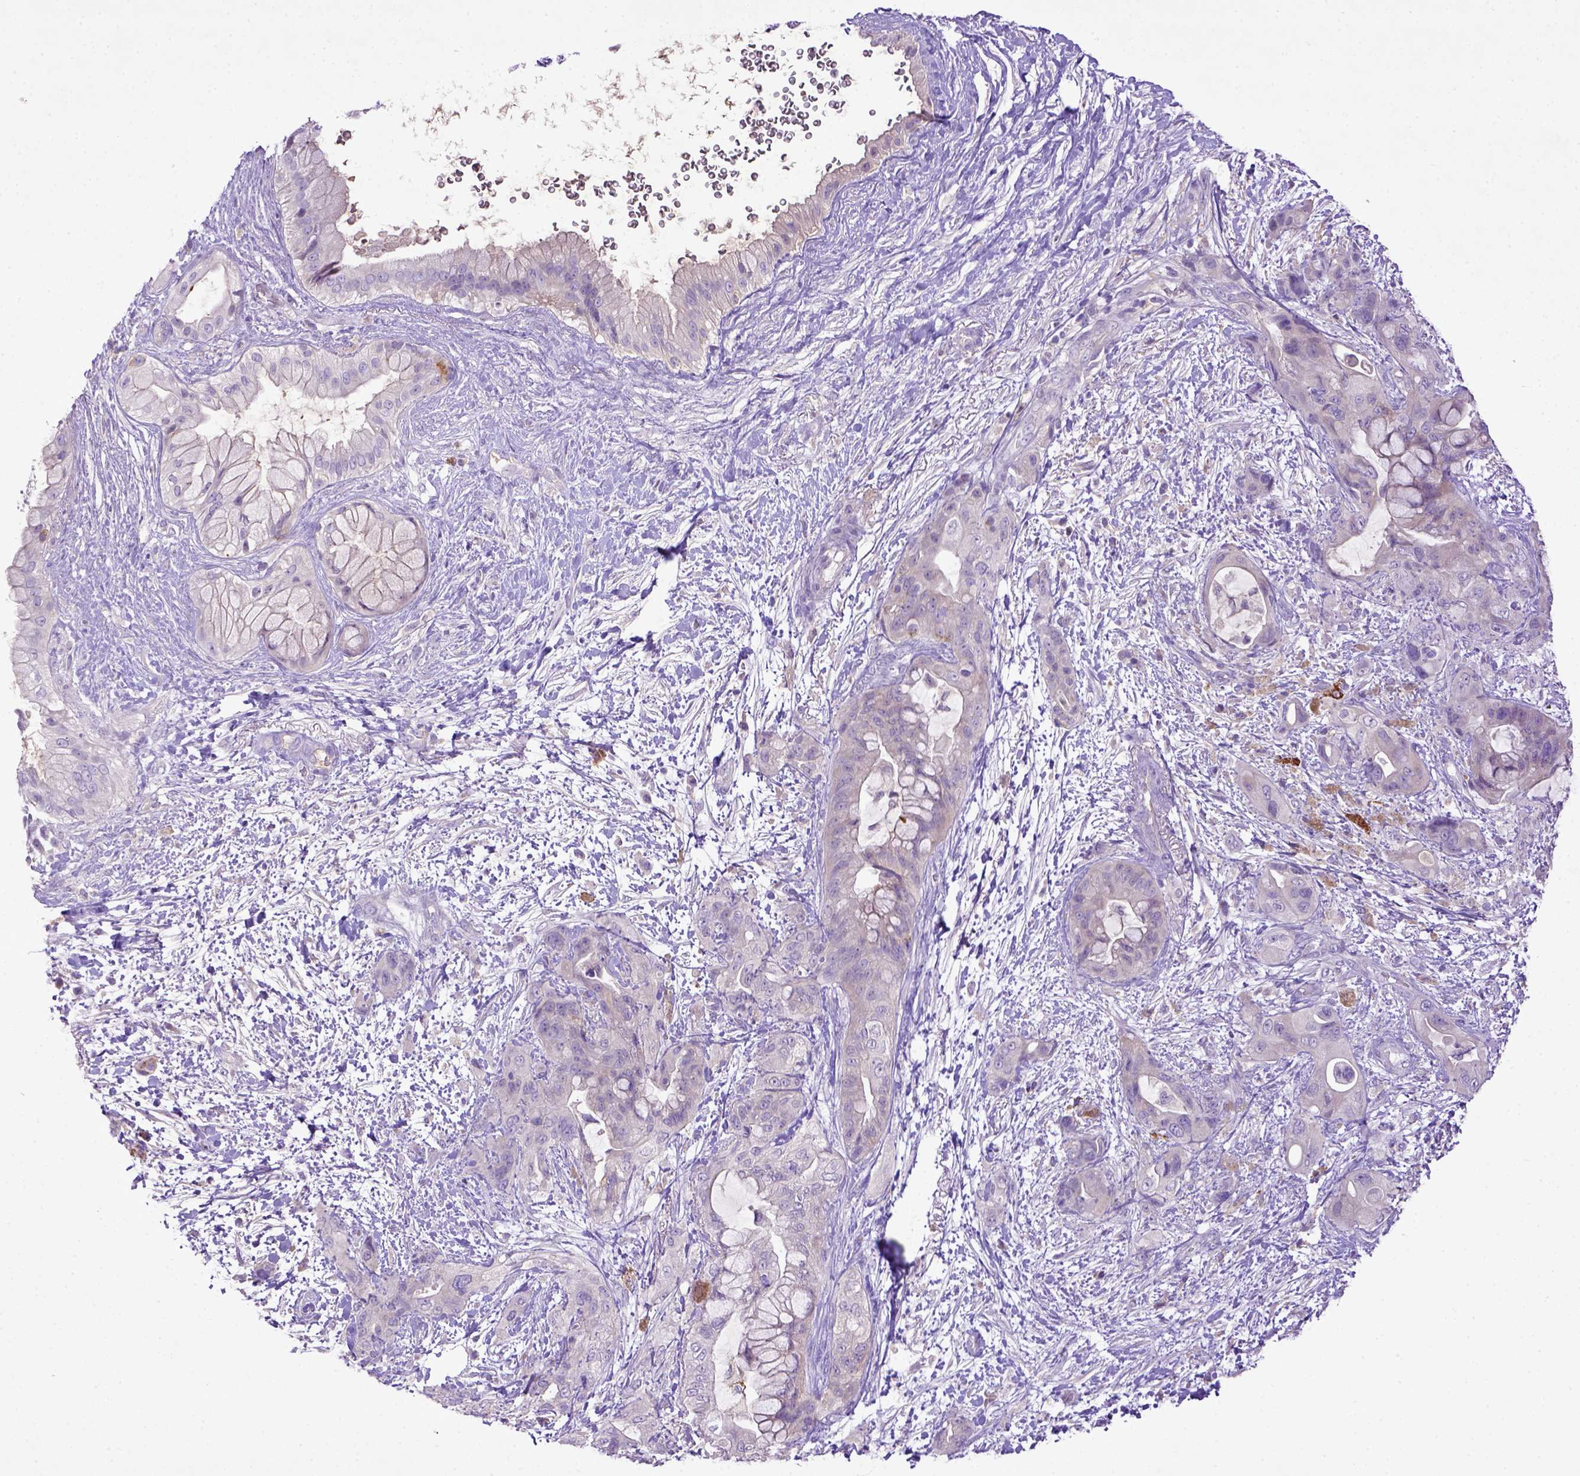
{"staining": {"intensity": "negative", "quantity": "none", "location": "none"}, "tissue": "pancreatic cancer", "cell_type": "Tumor cells", "image_type": "cancer", "snomed": [{"axis": "morphology", "description": "Adenocarcinoma, NOS"}, {"axis": "topography", "description": "Pancreas"}], "caption": "This photomicrograph is of pancreatic adenocarcinoma stained with immunohistochemistry (IHC) to label a protein in brown with the nuclei are counter-stained blue. There is no positivity in tumor cells. (Brightfield microscopy of DAB immunohistochemistry at high magnification).", "gene": "DEPDC1B", "patient": {"sex": "male", "age": 71}}